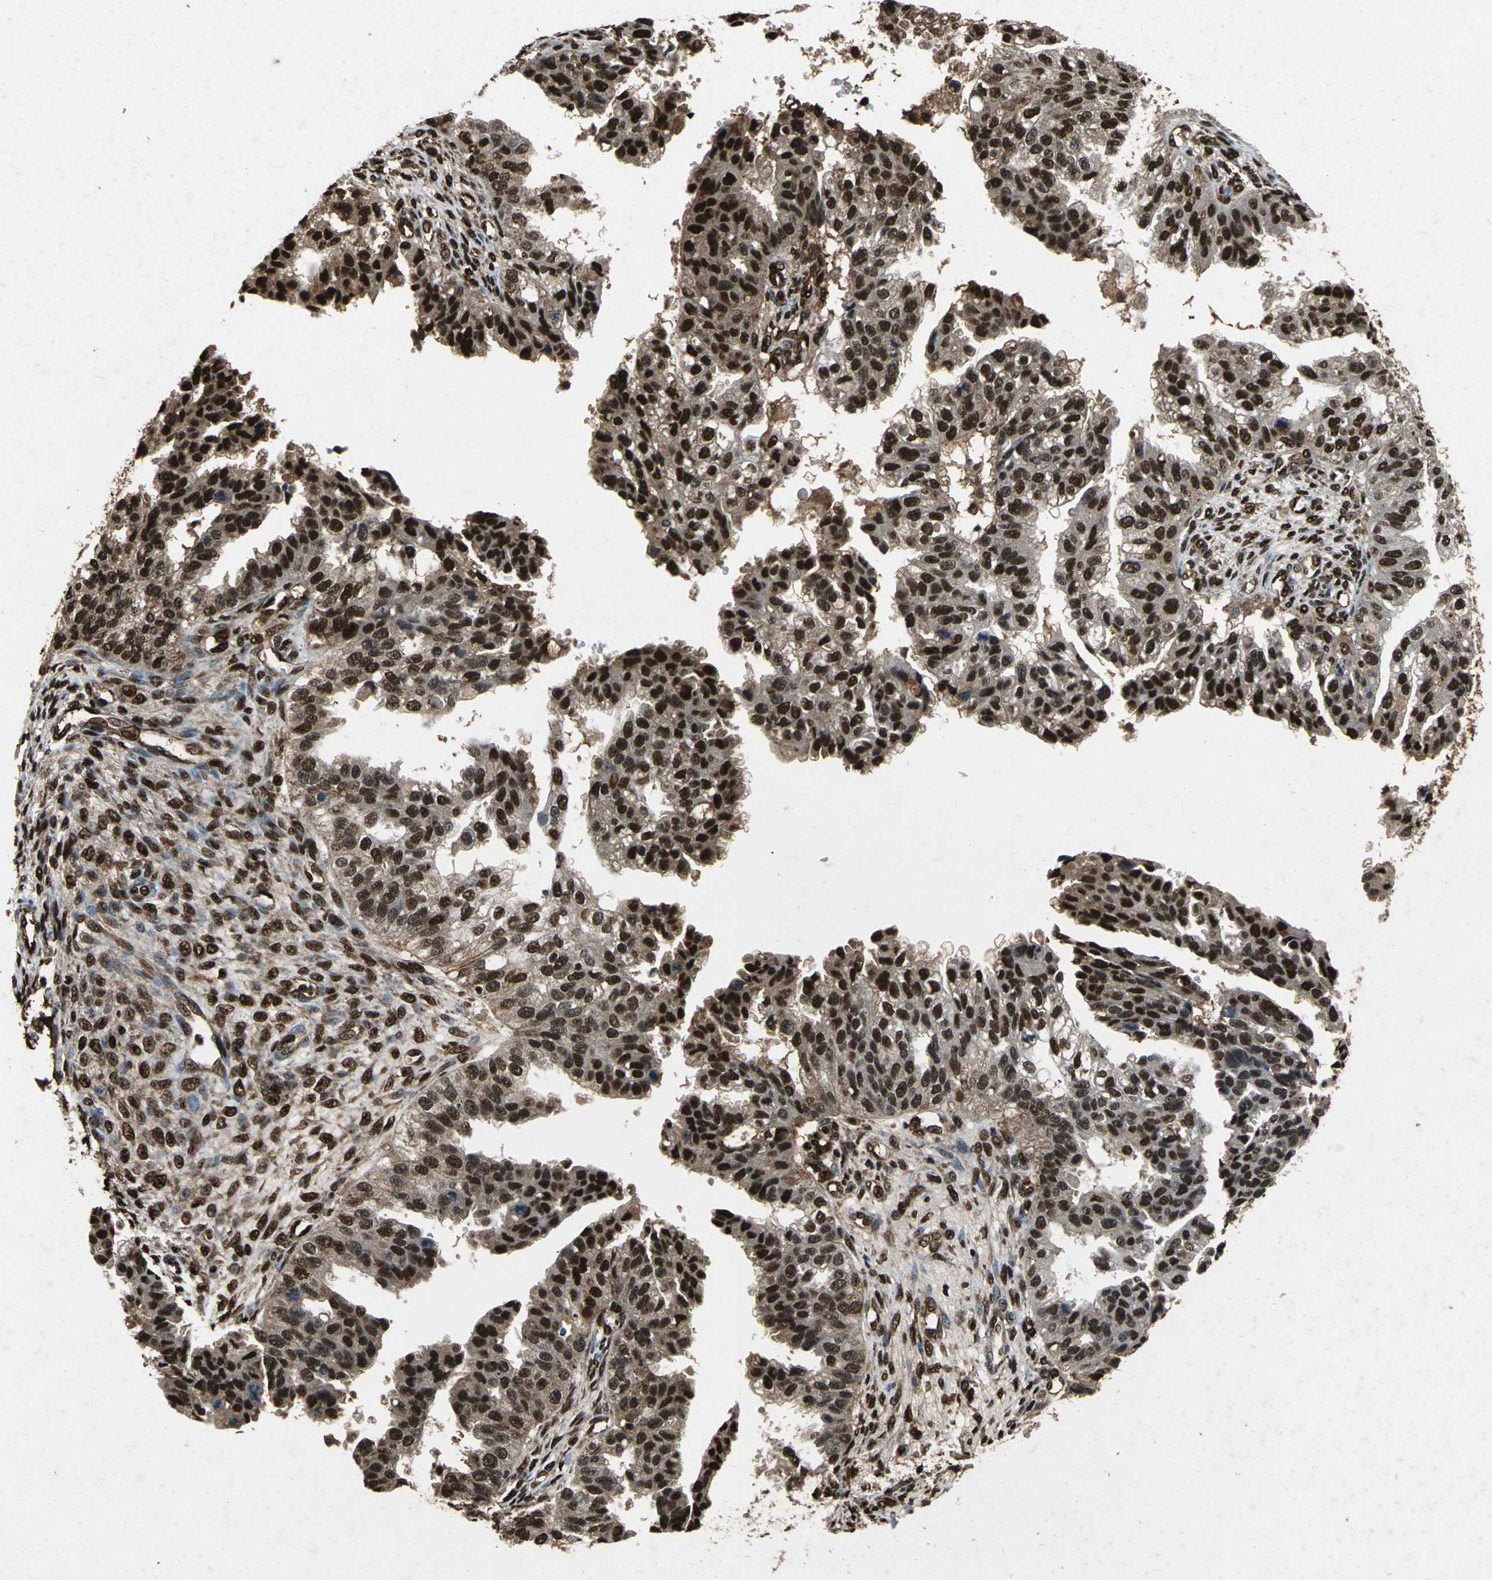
{"staining": {"intensity": "strong", "quantity": ">75%", "location": "nuclear"}, "tissue": "ovarian cancer", "cell_type": "Tumor cells", "image_type": "cancer", "snomed": [{"axis": "morphology", "description": "Cystadenocarcinoma, serous, NOS"}, {"axis": "topography", "description": "Ovary"}], "caption": "Ovarian cancer (serous cystadenocarcinoma) tissue displays strong nuclear staining in about >75% of tumor cells (DAB IHC with brightfield microscopy, high magnification).", "gene": "ANP32A", "patient": {"sex": "female", "age": 58}}